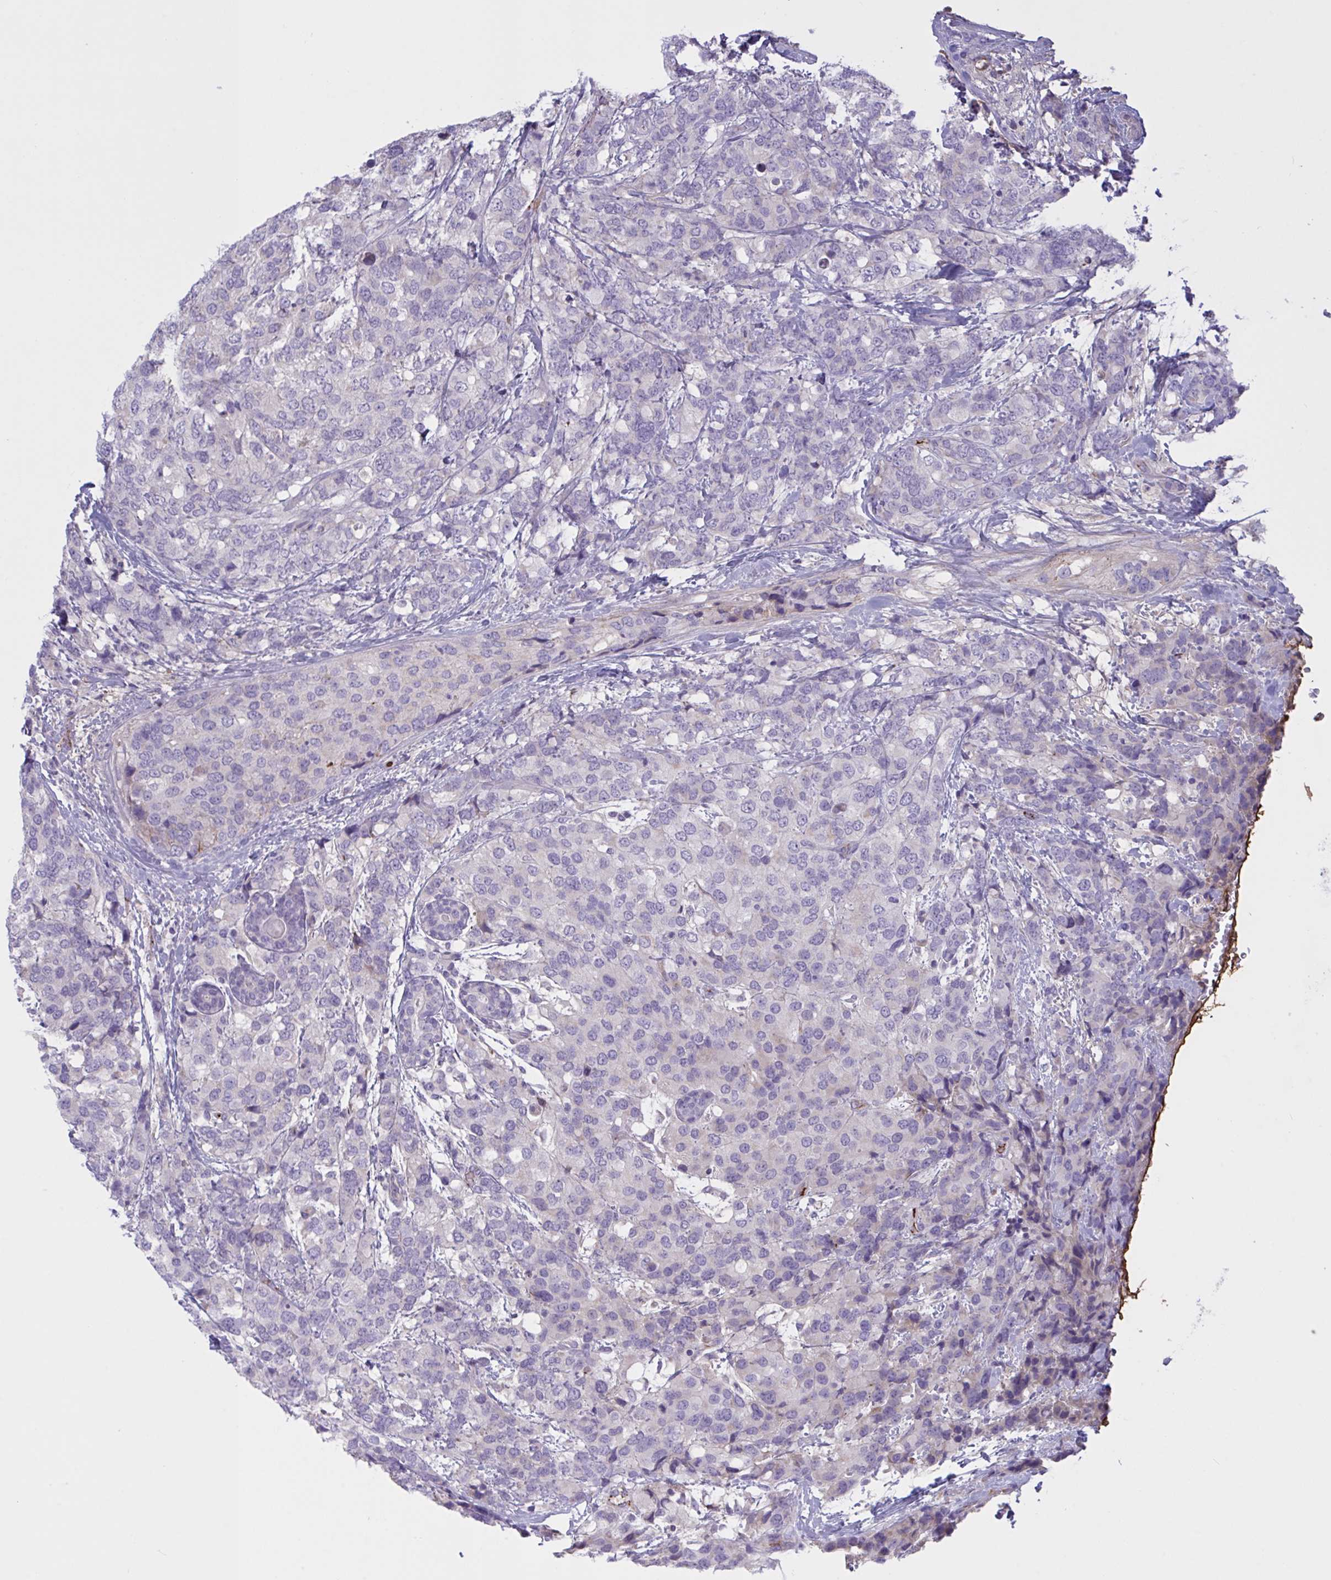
{"staining": {"intensity": "negative", "quantity": "none", "location": "none"}, "tissue": "breast cancer", "cell_type": "Tumor cells", "image_type": "cancer", "snomed": [{"axis": "morphology", "description": "Lobular carcinoma"}, {"axis": "topography", "description": "Breast"}], "caption": "High magnification brightfield microscopy of breast cancer stained with DAB (3,3'-diaminobenzidine) (brown) and counterstained with hematoxylin (blue): tumor cells show no significant staining.", "gene": "IL1R1", "patient": {"sex": "female", "age": 59}}